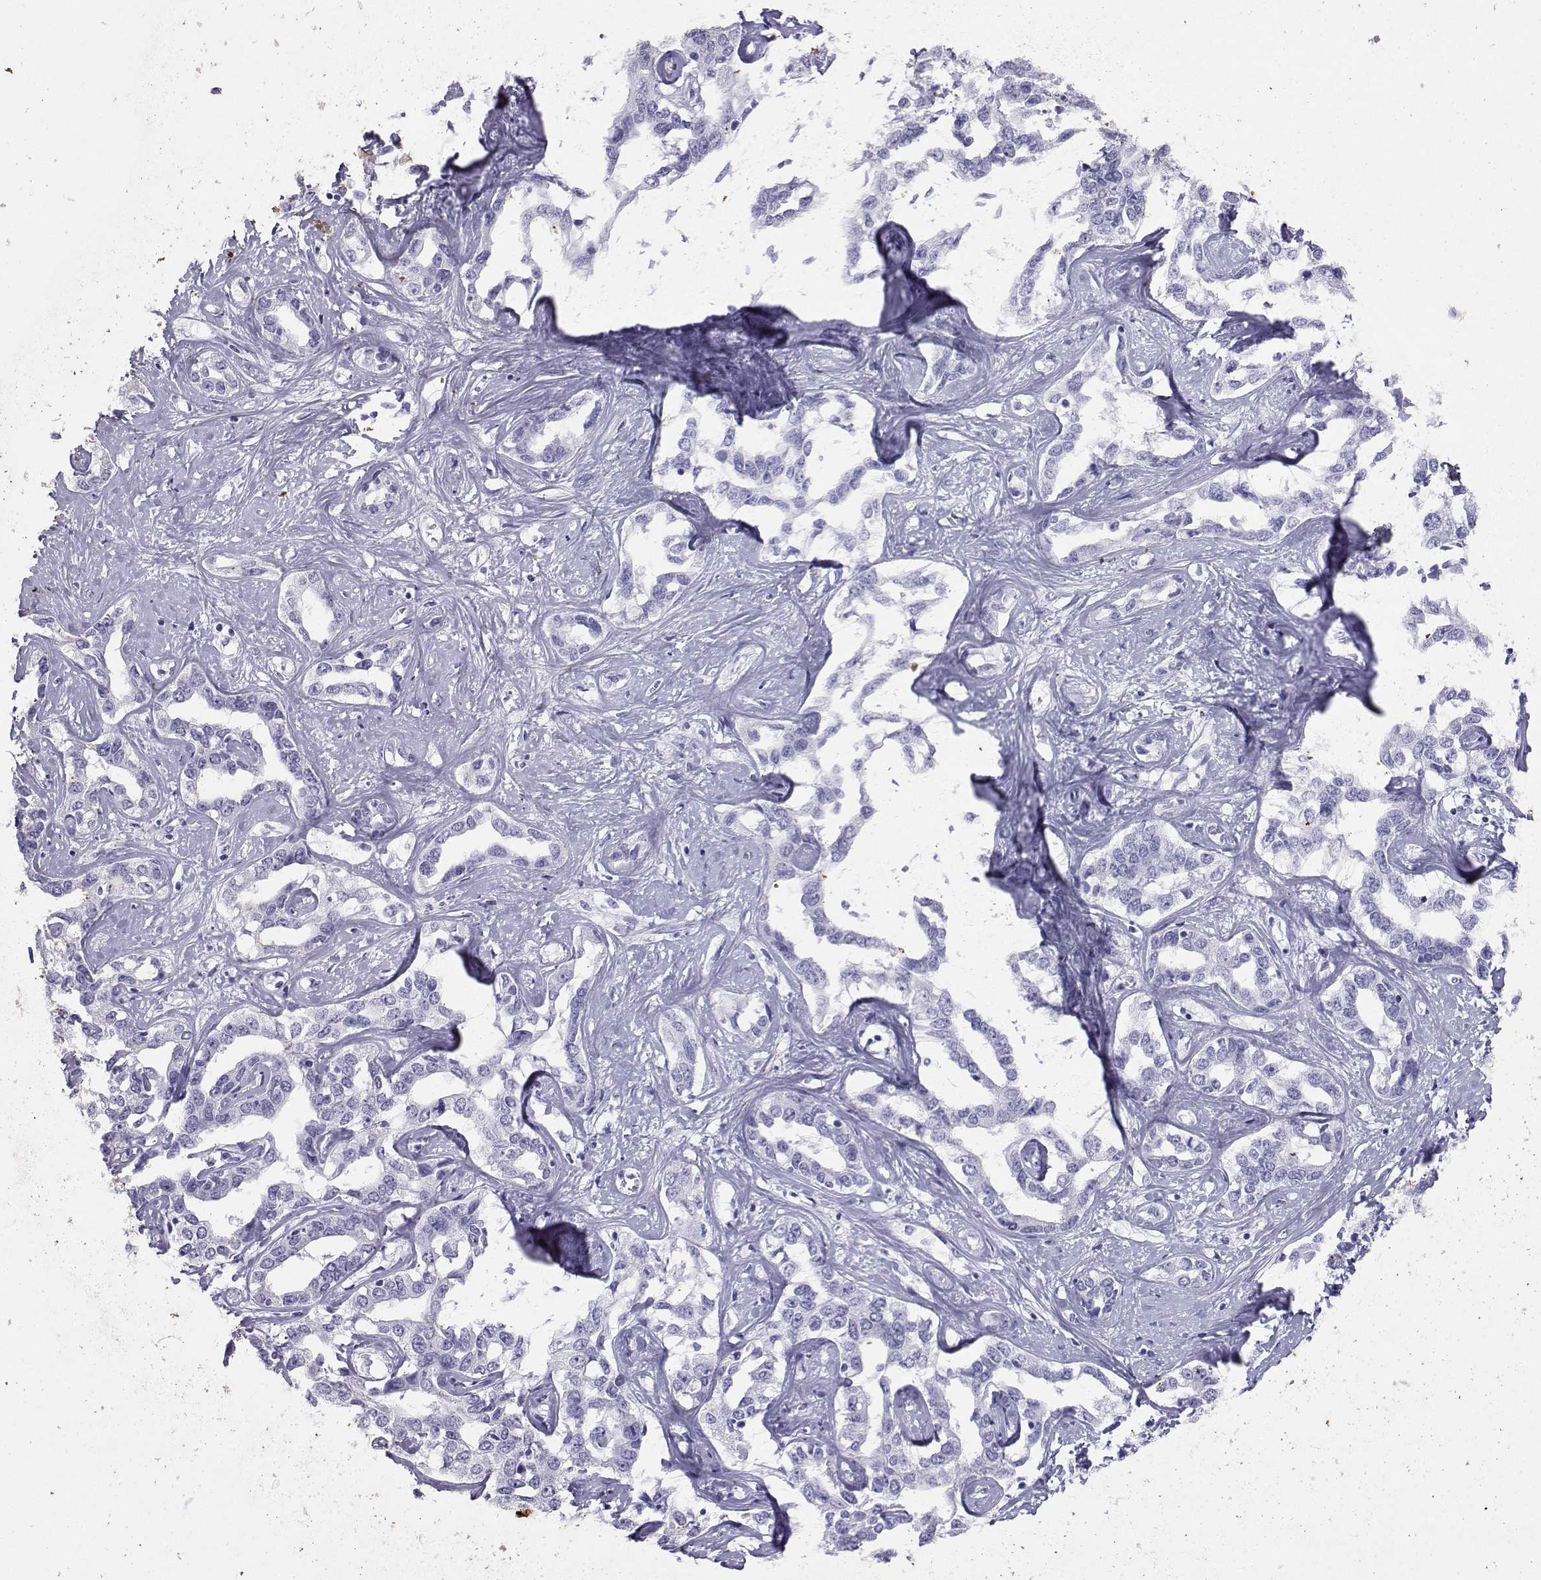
{"staining": {"intensity": "negative", "quantity": "none", "location": "none"}, "tissue": "liver cancer", "cell_type": "Tumor cells", "image_type": "cancer", "snomed": [{"axis": "morphology", "description": "Cholangiocarcinoma"}, {"axis": "topography", "description": "Liver"}], "caption": "High power microscopy image of an immunohistochemistry (IHC) micrograph of liver cancer, revealing no significant staining in tumor cells.", "gene": "LORICRIN", "patient": {"sex": "male", "age": 59}}